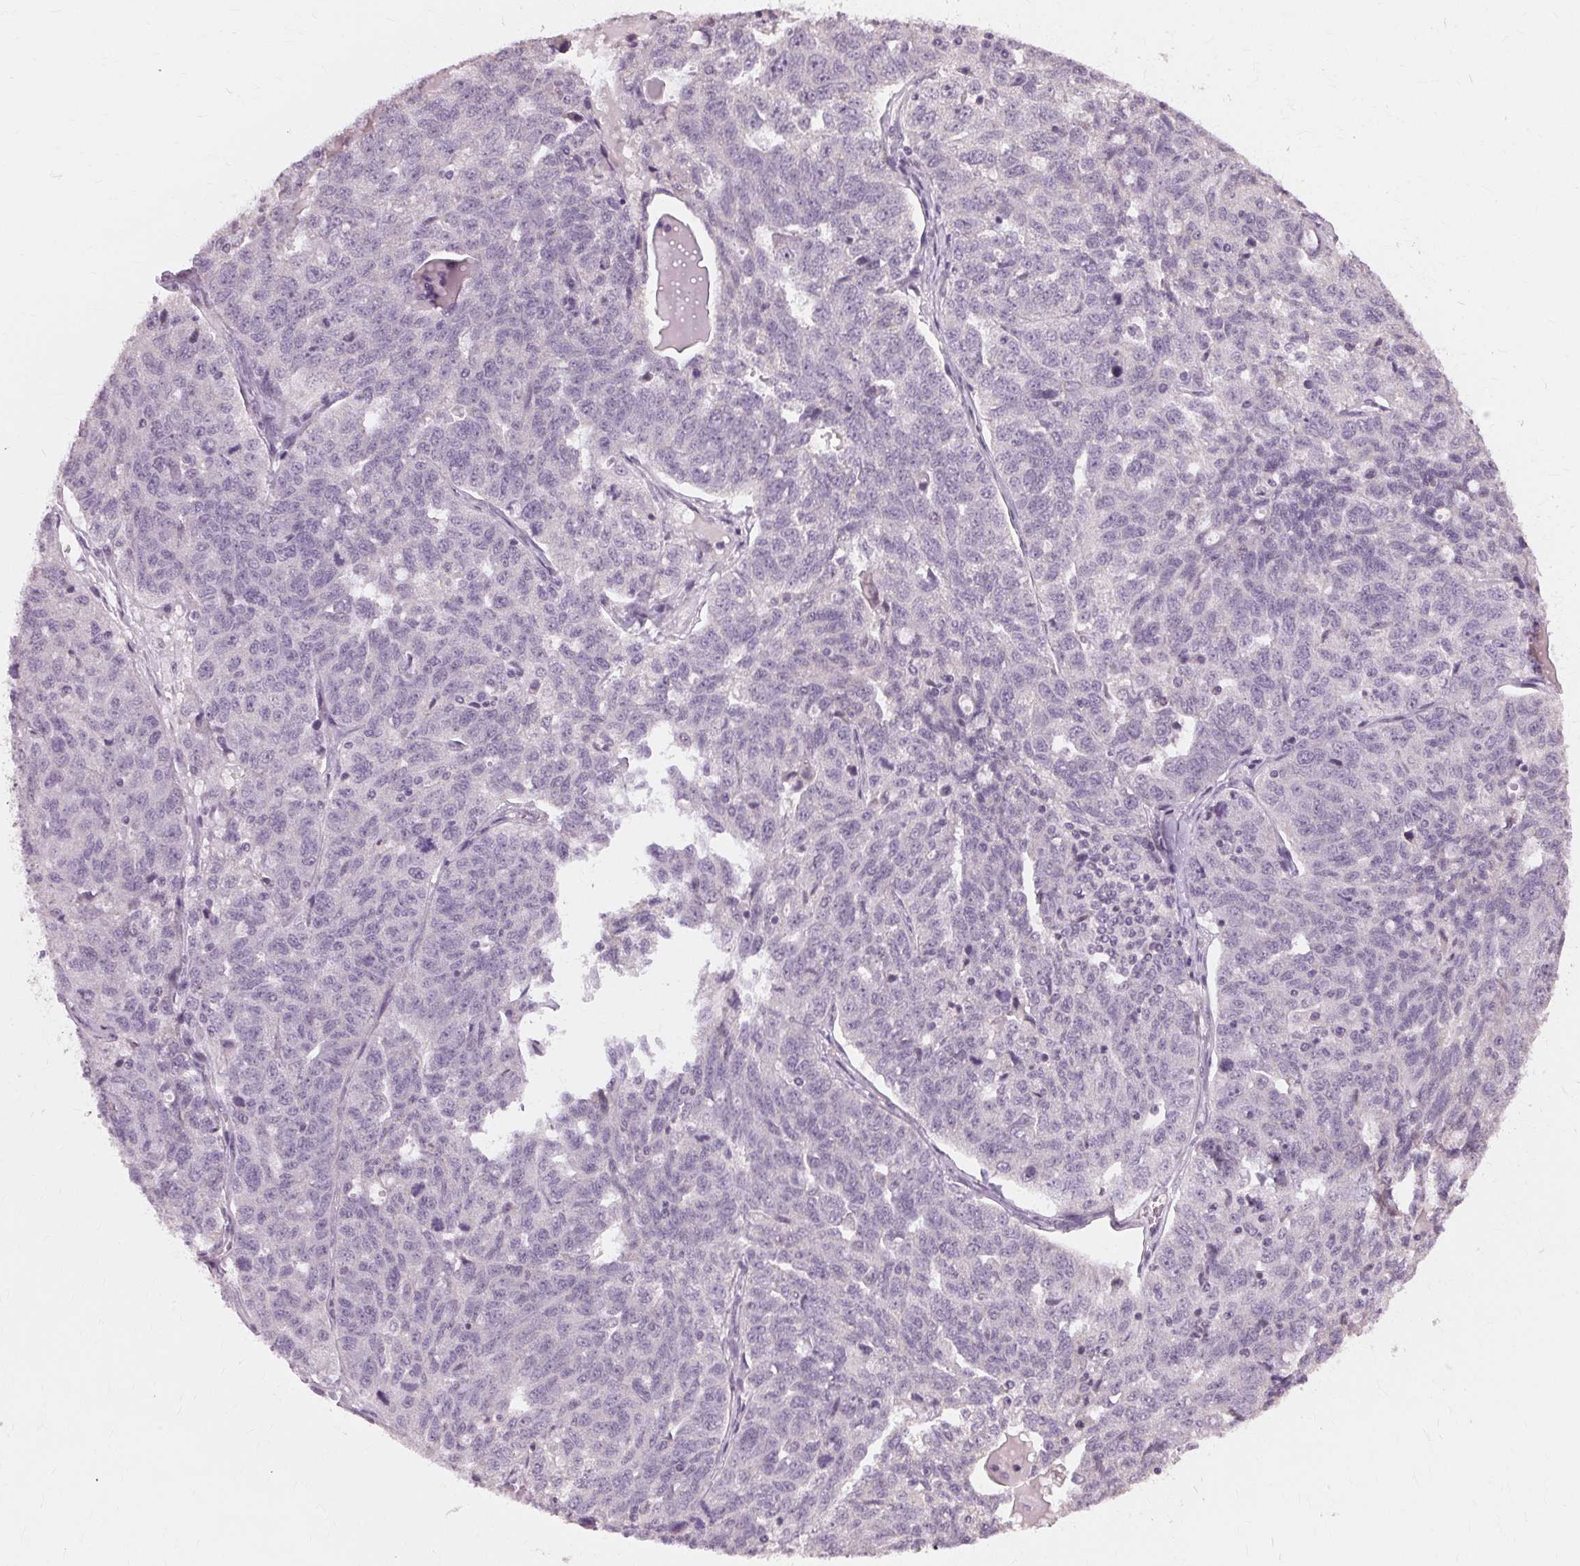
{"staining": {"intensity": "negative", "quantity": "none", "location": "none"}, "tissue": "ovarian cancer", "cell_type": "Tumor cells", "image_type": "cancer", "snomed": [{"axis": "morphology", "description": "Cystadenocarcinoma, serous, NOS"}, {"axis": "topography", "description": "Ovary"}], "caption": "Immunohistochemistry (IHC) of serous cystadenocarcinoma (ovarian) displays no positivity in tumor cells. Nuclei are stained in blue.", "gene": "SIGLEC6", "patient": {"sex": "female", "age": 71}}